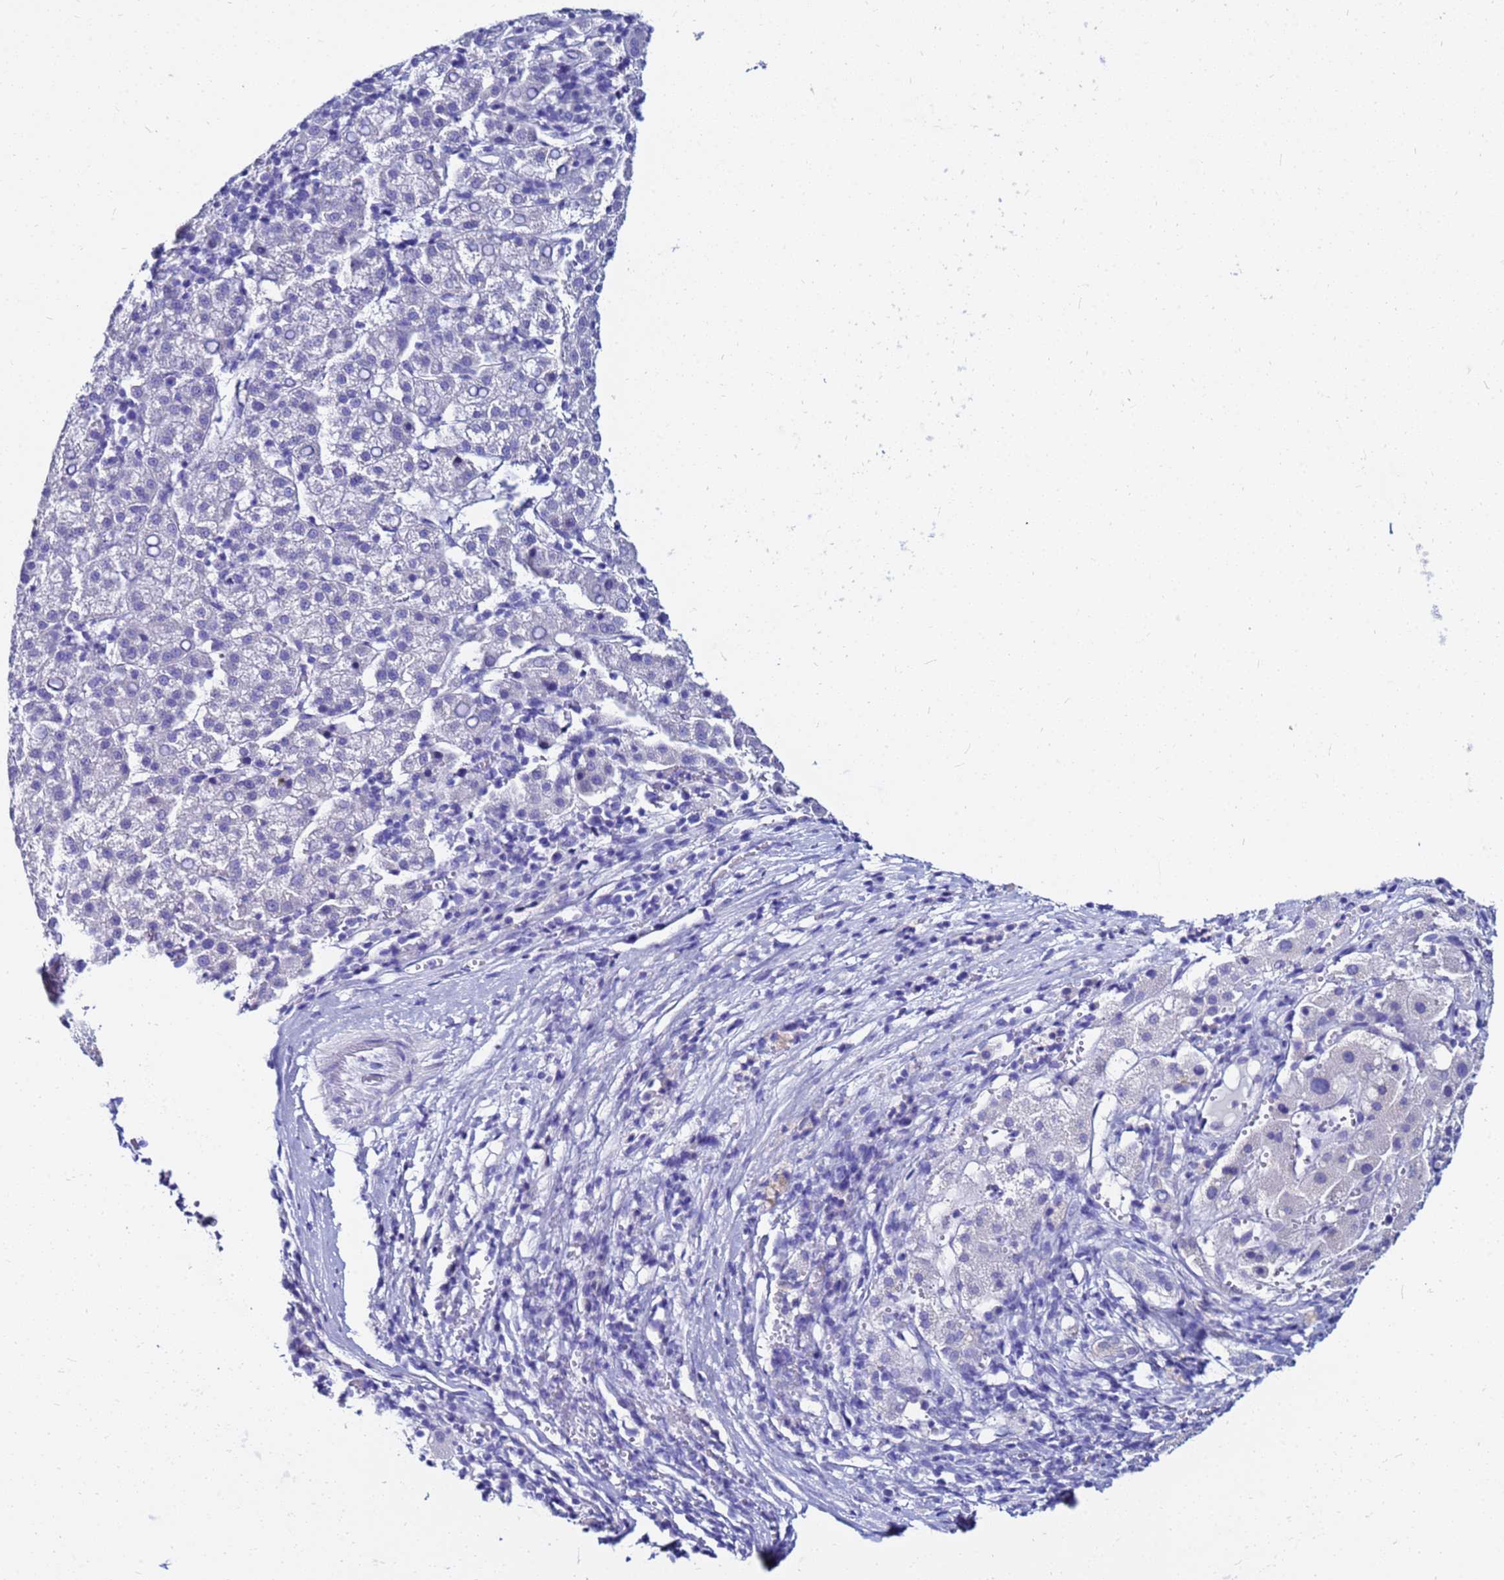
{"staining": {"intensity": "negative", "quantity": "none", "location": "none"}, "tissue": "liver cancer", "cell_type": "Tumor cells", "image_type": "cancer", "snomed": [{"axis": "morphology", "description": "Carcinoma, Hepatocellular, NOS"}, {"axis": "topography", "description": "Liver"}], "caption": "Protein analysis of liver hepatocellular carcinoma shows no significant positivity in tumor cells.", "gene": "PPP1R14C", "patient": {"sex": "female", "age": 58}}